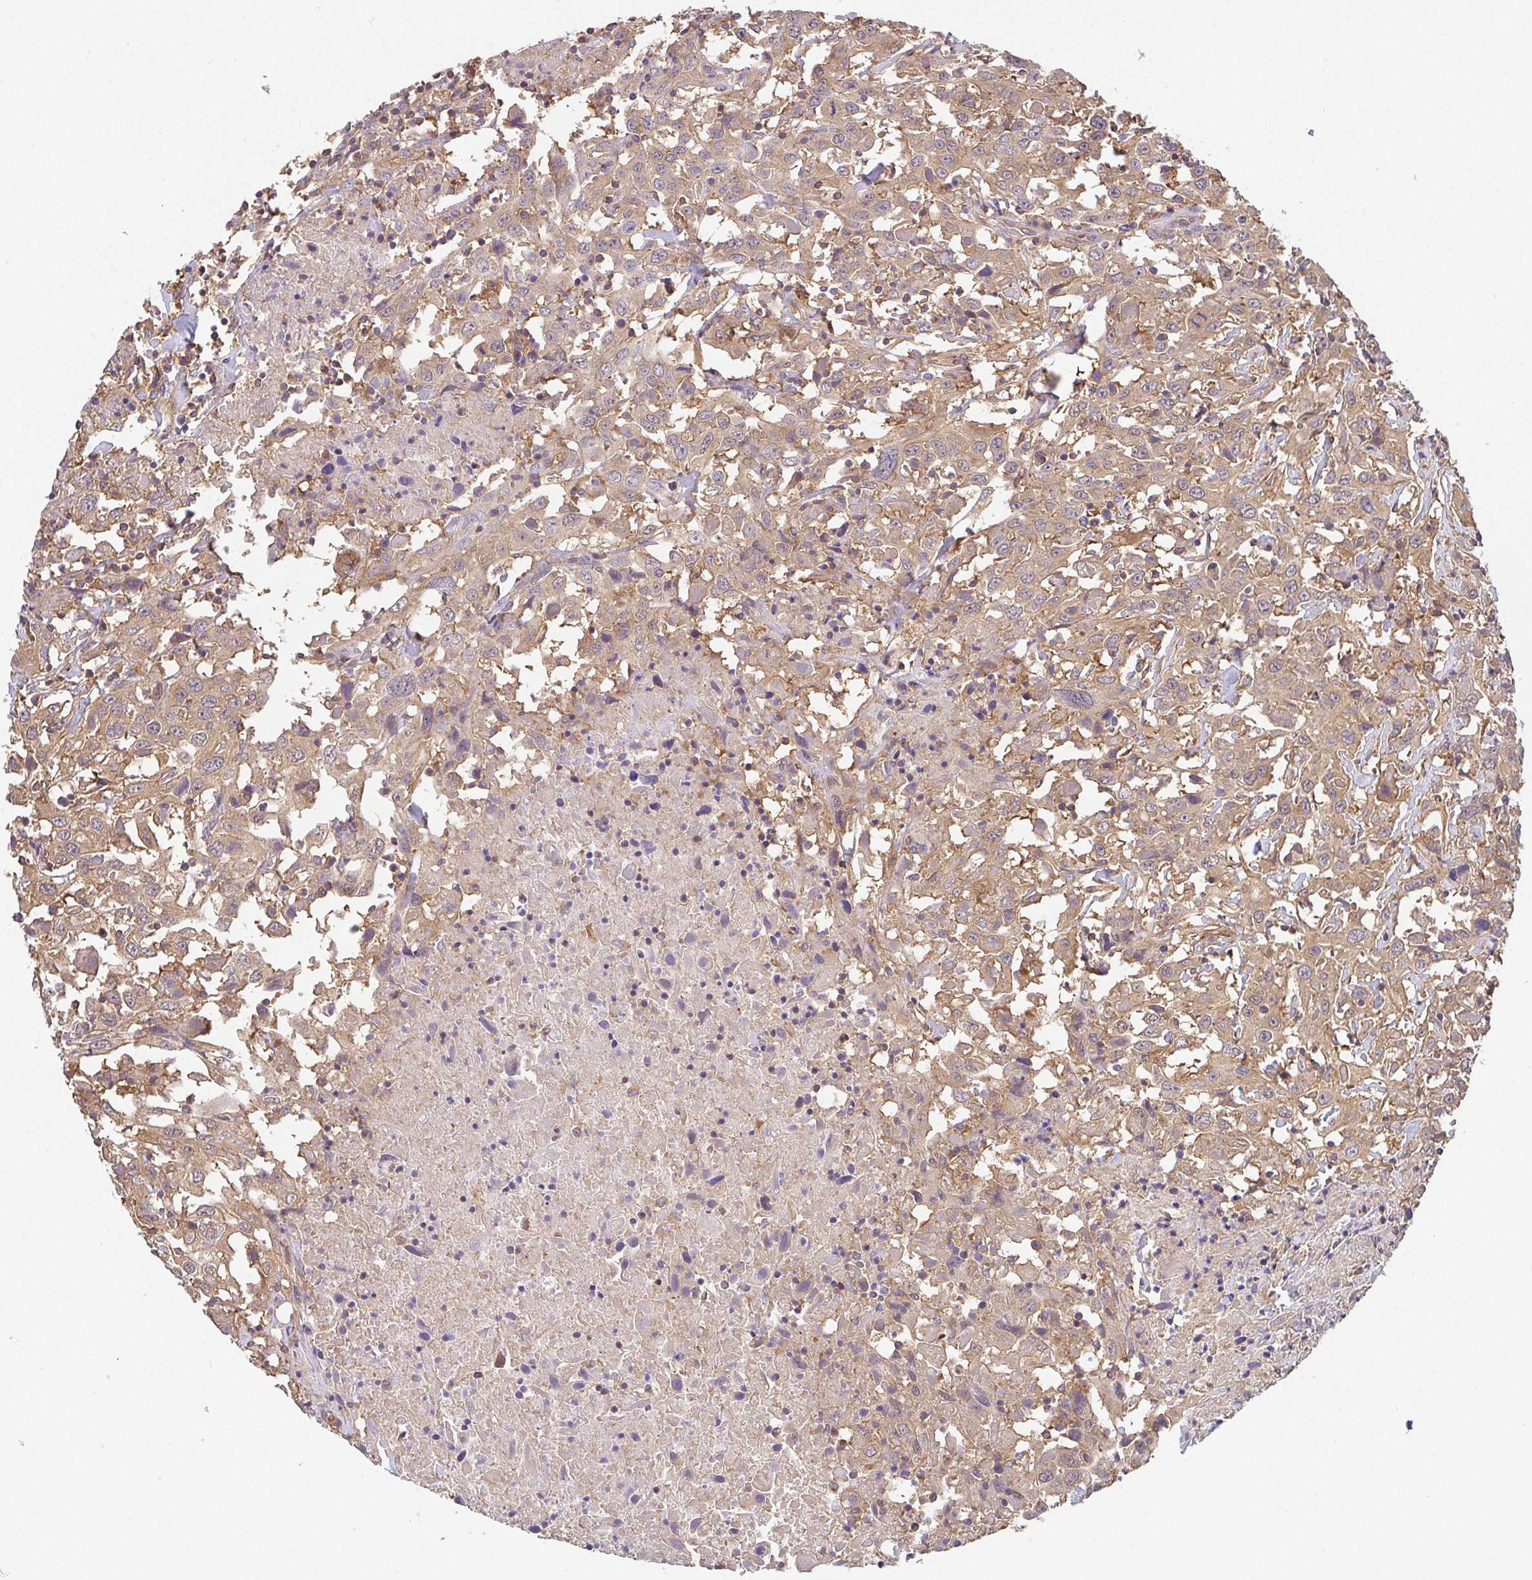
{"staining": {"intensity": "weak", "quantity": ">75%", "location": "cytoplasmic/membranous"}, "tissue": "urothelial cancer", "cell_type": "Tumor cells", "image_type": "cancer", "snomed": [{"axis": "morphology", "description": "Urothelial carcinoma, High grade"}, {"axis": "topography", "description": "Urinary bladder"}], "caption": "Tumor cells reveal low levels of weak cytoplasmic/membranous expression in about >75% of cells in high-grade urothelial carcinoma.", "gene": "TMEM229A", "patient": {"sex": "male", "age": 61}}